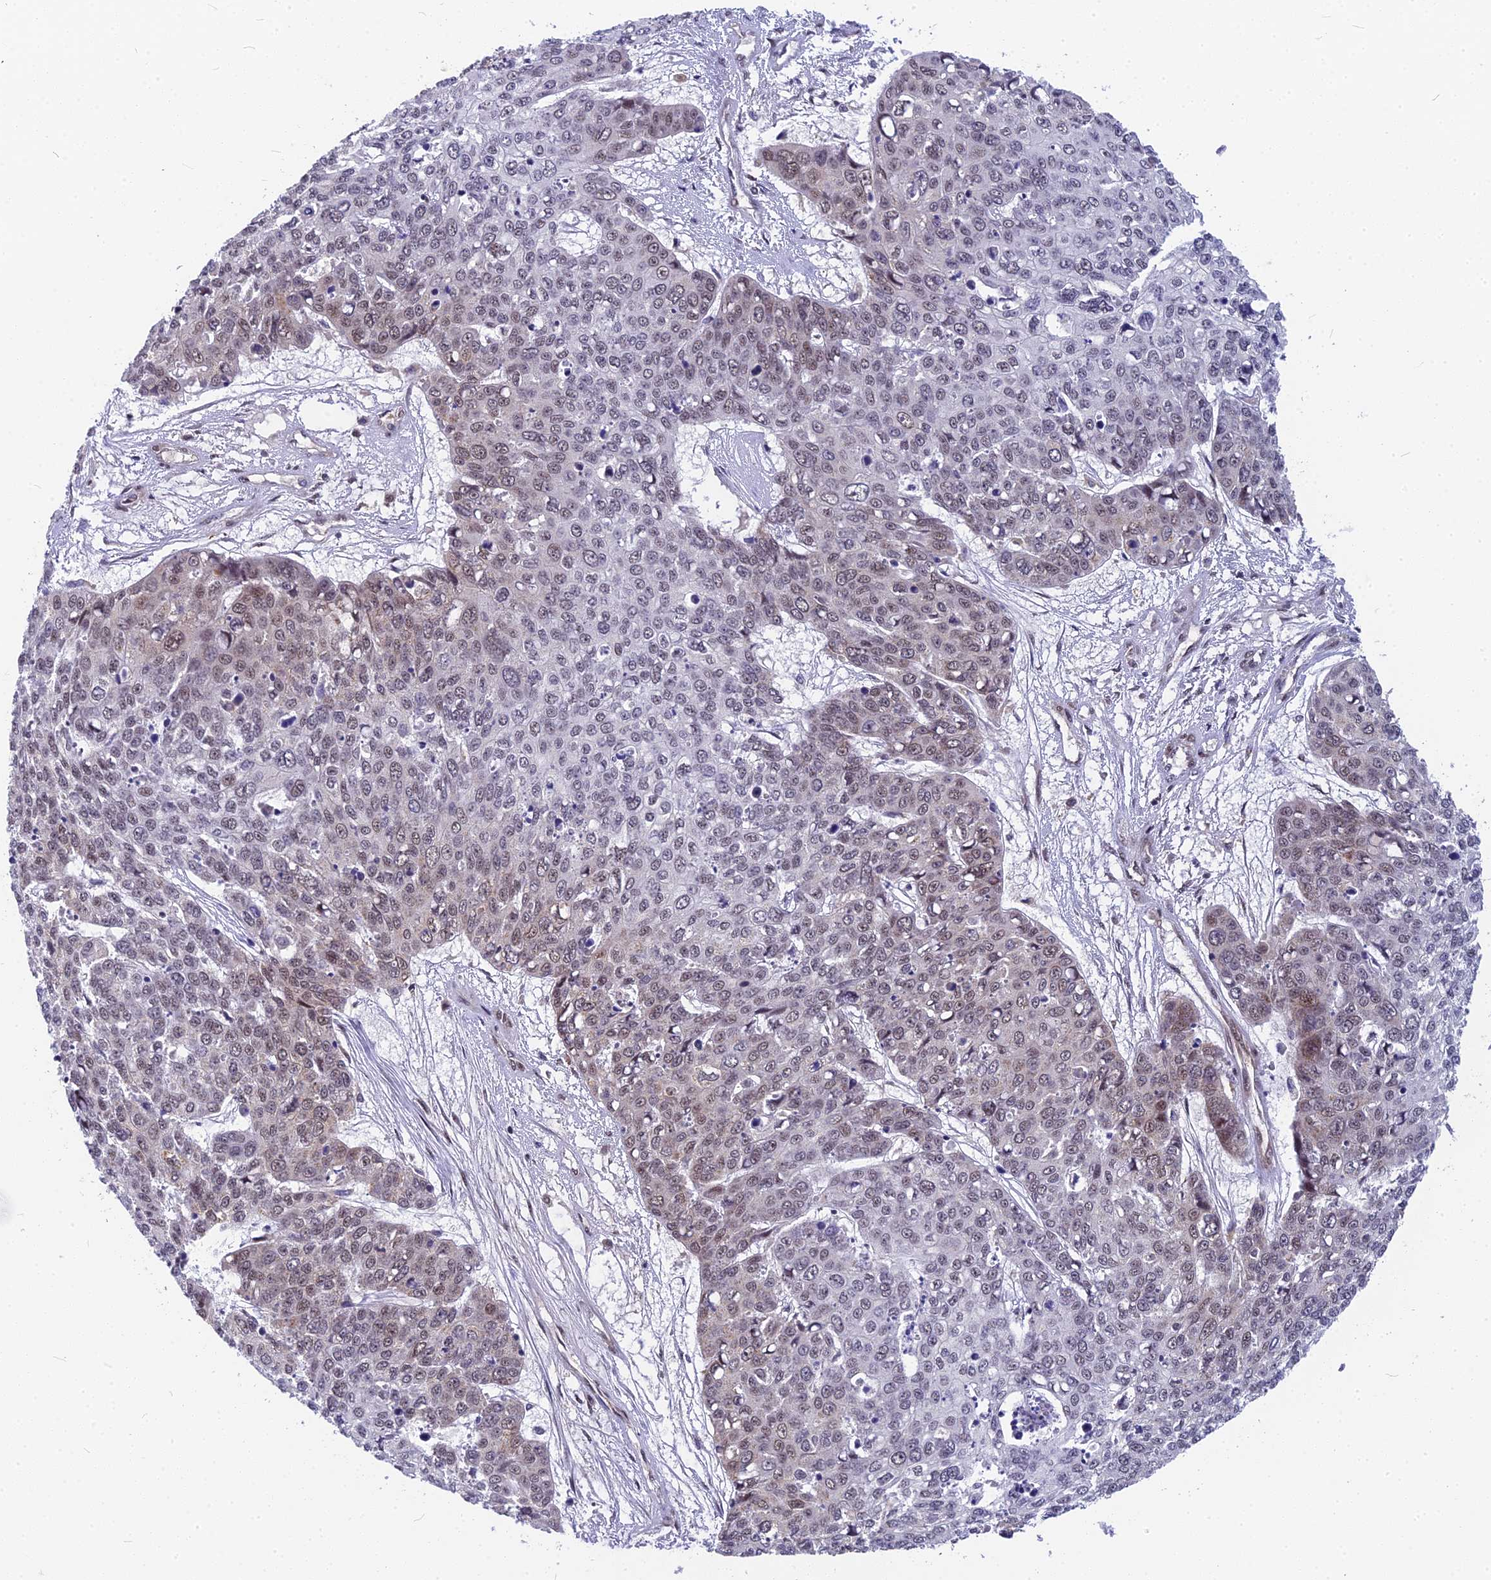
{"staining": {"intensity": "moderate", "quantity": "<25%", "location": "nuclear"}, "tissue": "skin cancer", "cell_type": "Tumor cells", "image_type": "cancer", "snomed": [{"axis": "morphology", "description": "Squamous cell carcinoma, NOS"}, {"axis": "topography", "description": "Skin"}], "caption": "Skin cancer (squamous cell carcinoma) was stained to show a protein in brown. There is low levels of moderate nuclear expression in approximately <25% of tumor cells.", "gene": "CMC1", "patient": {"sex": "male", "age": 71}}